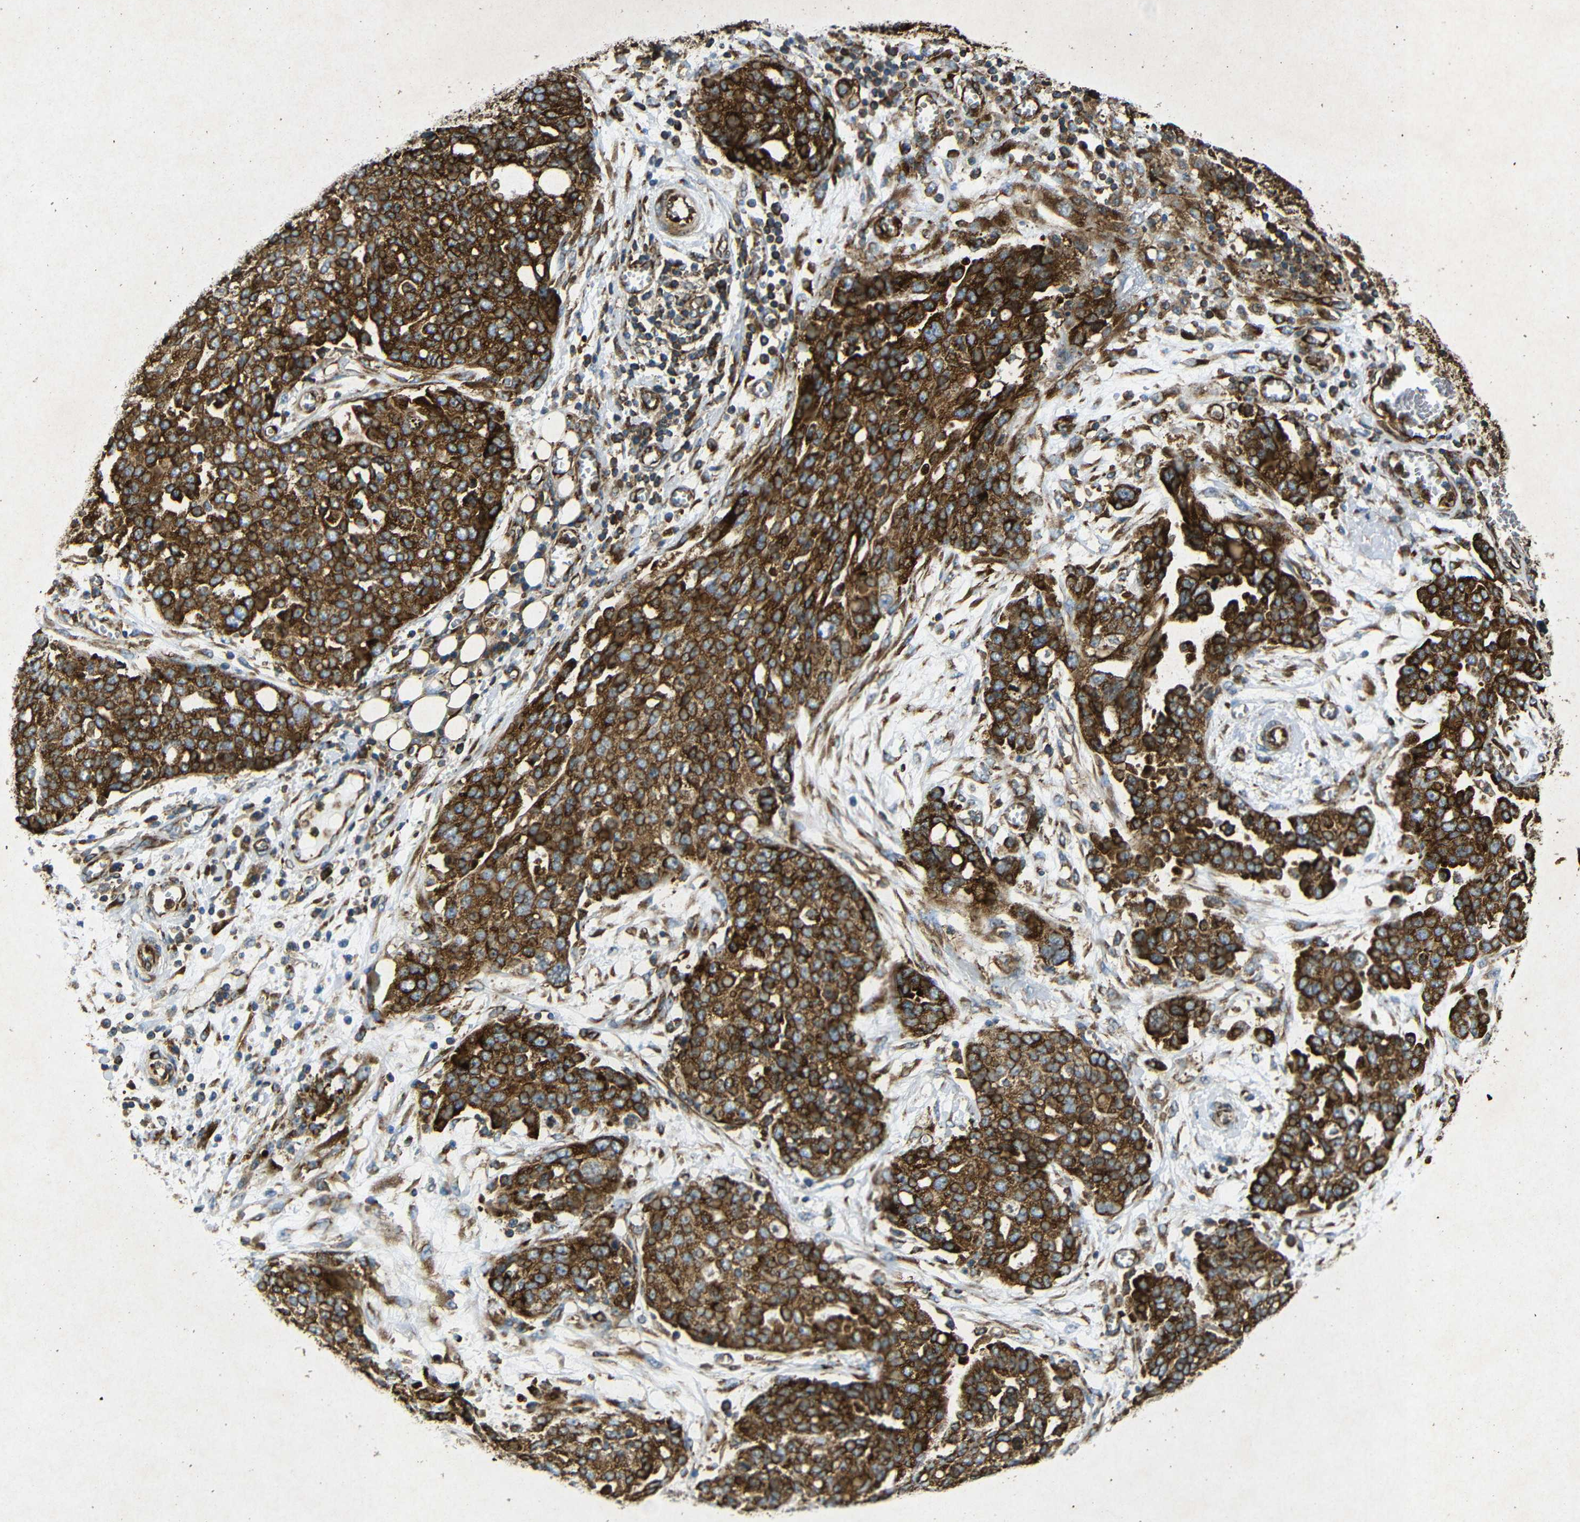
{"staining": {"intensity": "strong", "quantity": ">75%", "location": "cytoplasmic/membranous"}, "tissue": "ovarian cancer", "cell_type": "Tumor cells", "image_type": "cancer", "snomed": [{"axis": "morphology", "description": "Cystadenocarcinoma, serous, NOS"}, {"axis": "topography", "description": "Soft tissue"}, {"axis": "topography", "description": "Ovary"}], "caption": "This photomicrograph reveals immunohistochemistry (IHC) staining of human ovarian serous cystadenocarcinoma, with high strong cytoplasmic/membranous staining in approximately >75% of tumor cells.", "gene": "BTF3", "patient": {"sex": "female", "age": 57}}